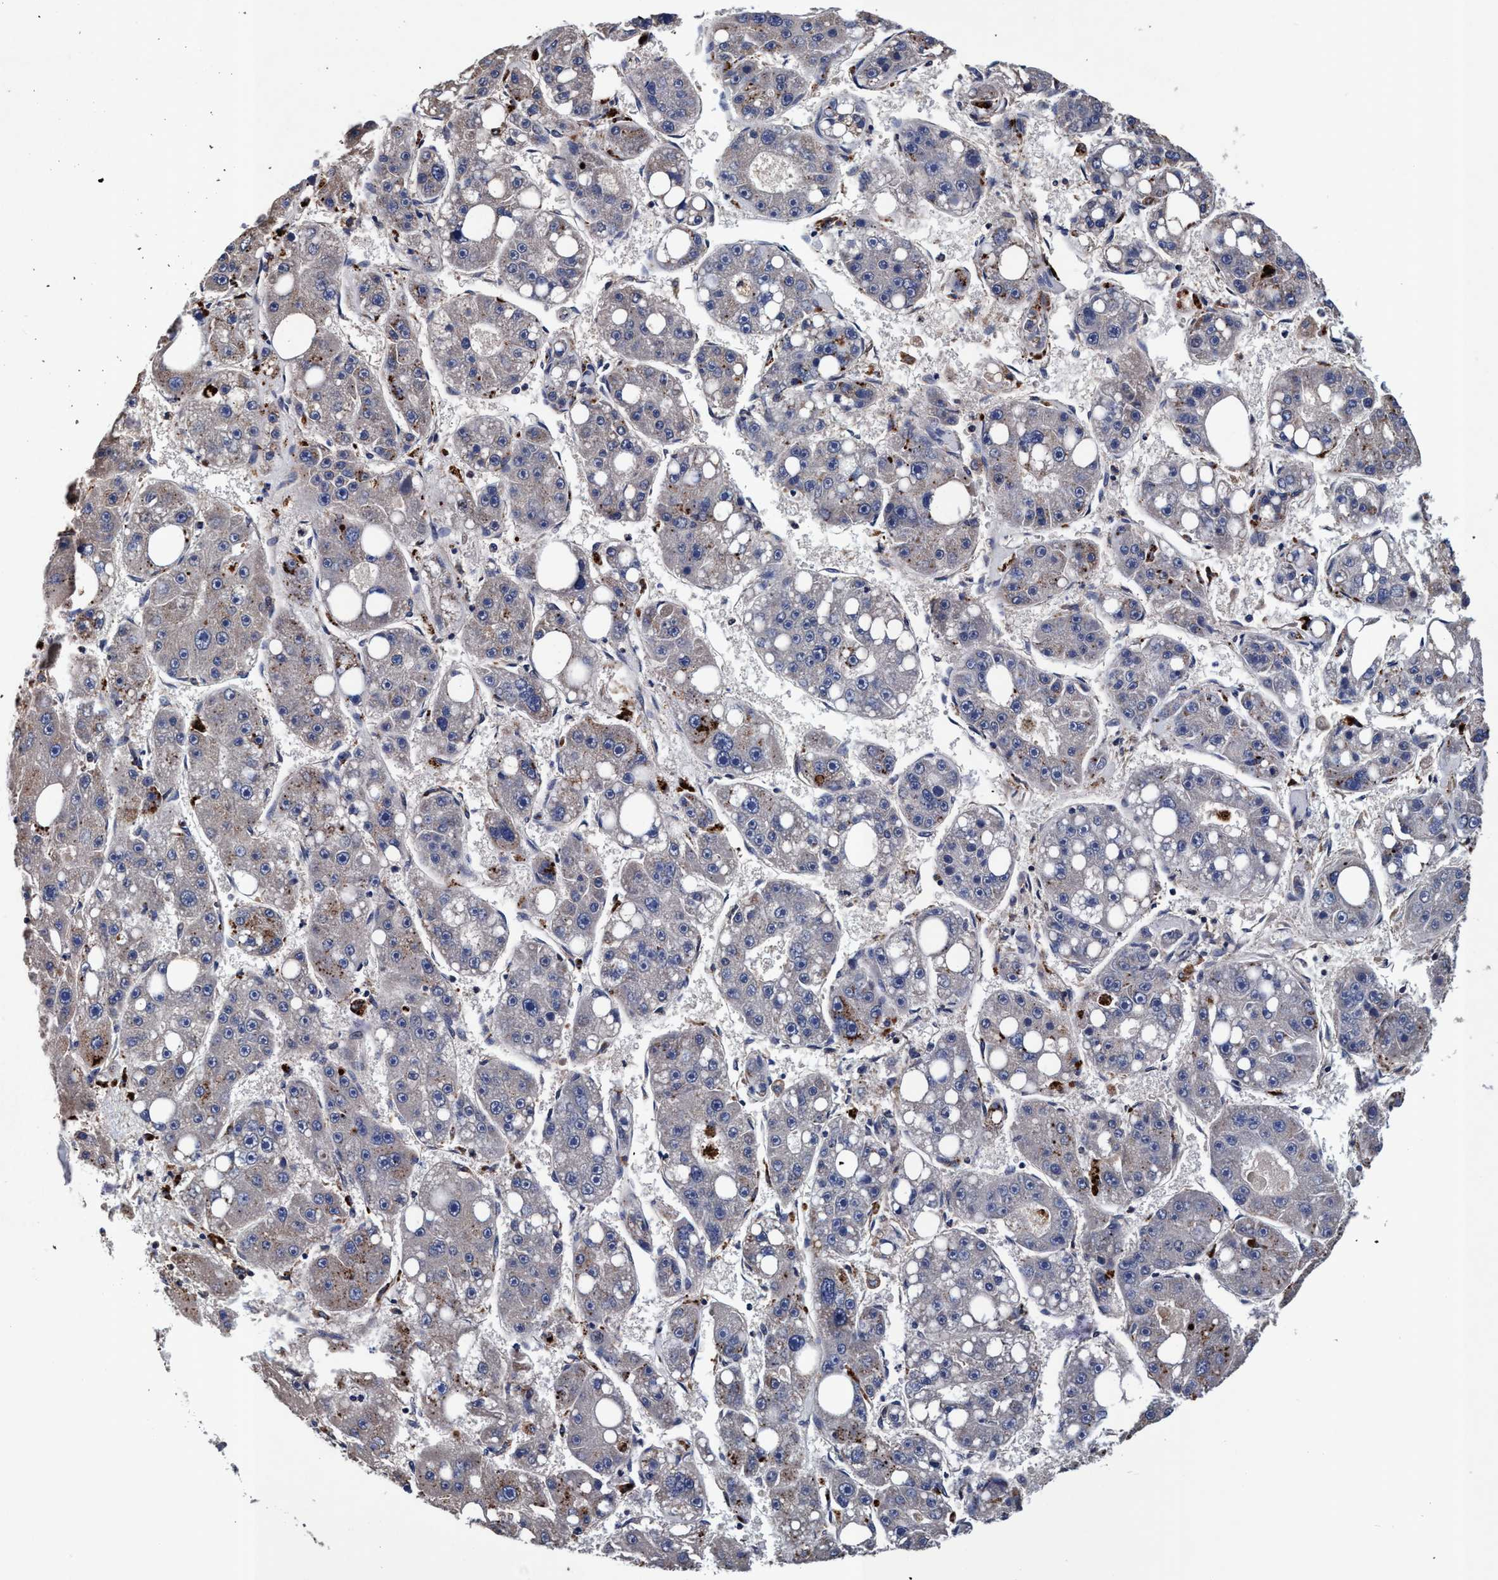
{"staining": {"intensity": "moderate", "quantity": "<25%", "location": "cytoplasmic/membranous"}, "tissue": "liver cancer", "cell_type": "Tumor cells", "image_type": "cancer", "snomed": [{"axis": "morphology", "description": "Carcinoma, Hepatocellular, NOS"}, {"axis": "topography", "description": "Liver"}], "caption": "Liver cancer stained with a brown dye displays moderate cytoplasmic/membranous positive staining in approximately <25% of tumor cells.", "gene": "RNF208", "patient": {"sex": "female", "age": 61}}